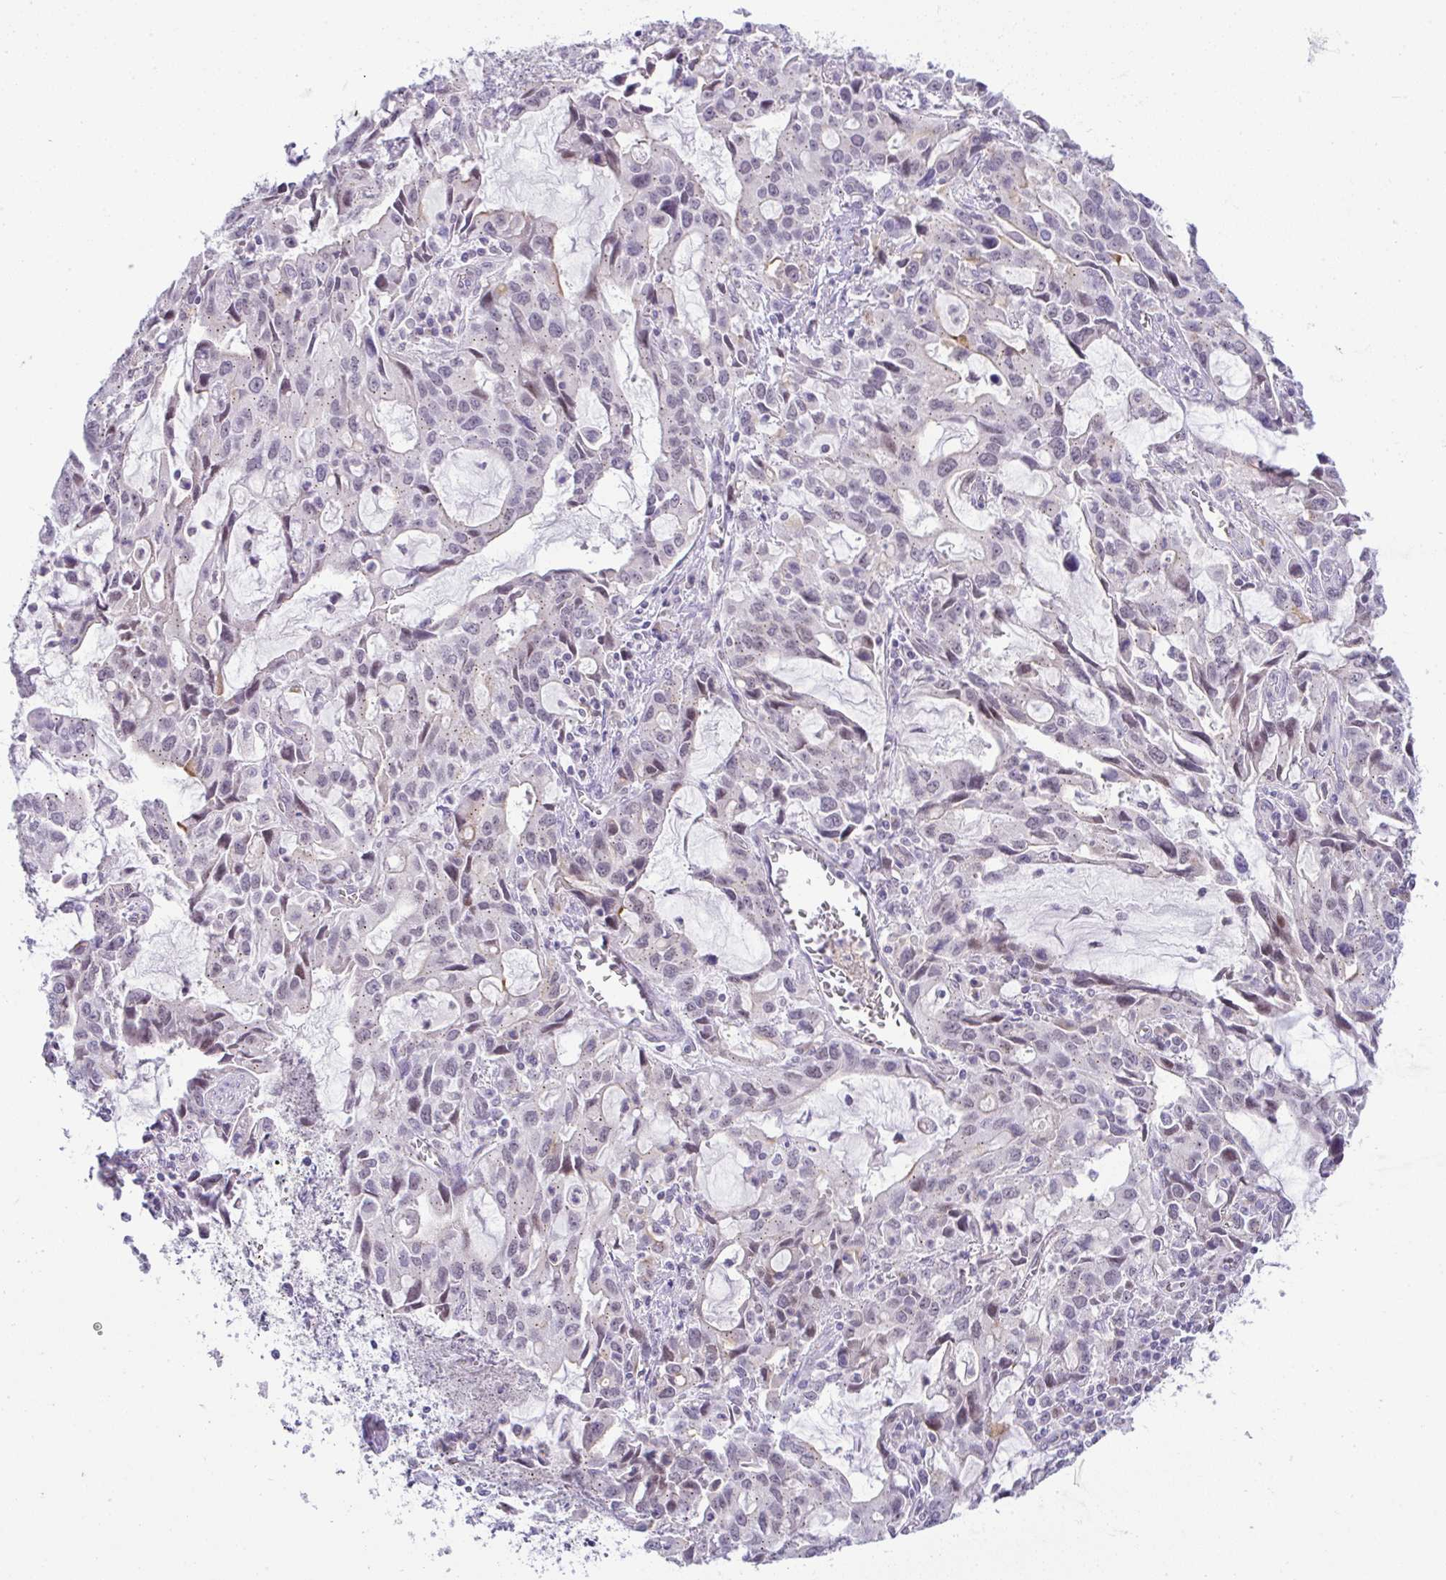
{"staining": {"intensity": "weak", "quantity": "<25%", "location": "nuclear"}, "tissue": "stomach cancer", "cell_type": "Tumor cells", "image_type": "cancer", "snomed": [{"axis": "morphology", "description": "Adenocarcinoma, NOS"}, {"axis": "topography", "description": "Stomach, upper"}], "caption": "DAB immunohistochemical staining of stomach cancer (adenocarcinoma) displays no significant positivity in tumor cells.", "gene": "FAM177A1", "patient": {"sex": "male", "age": 85}}